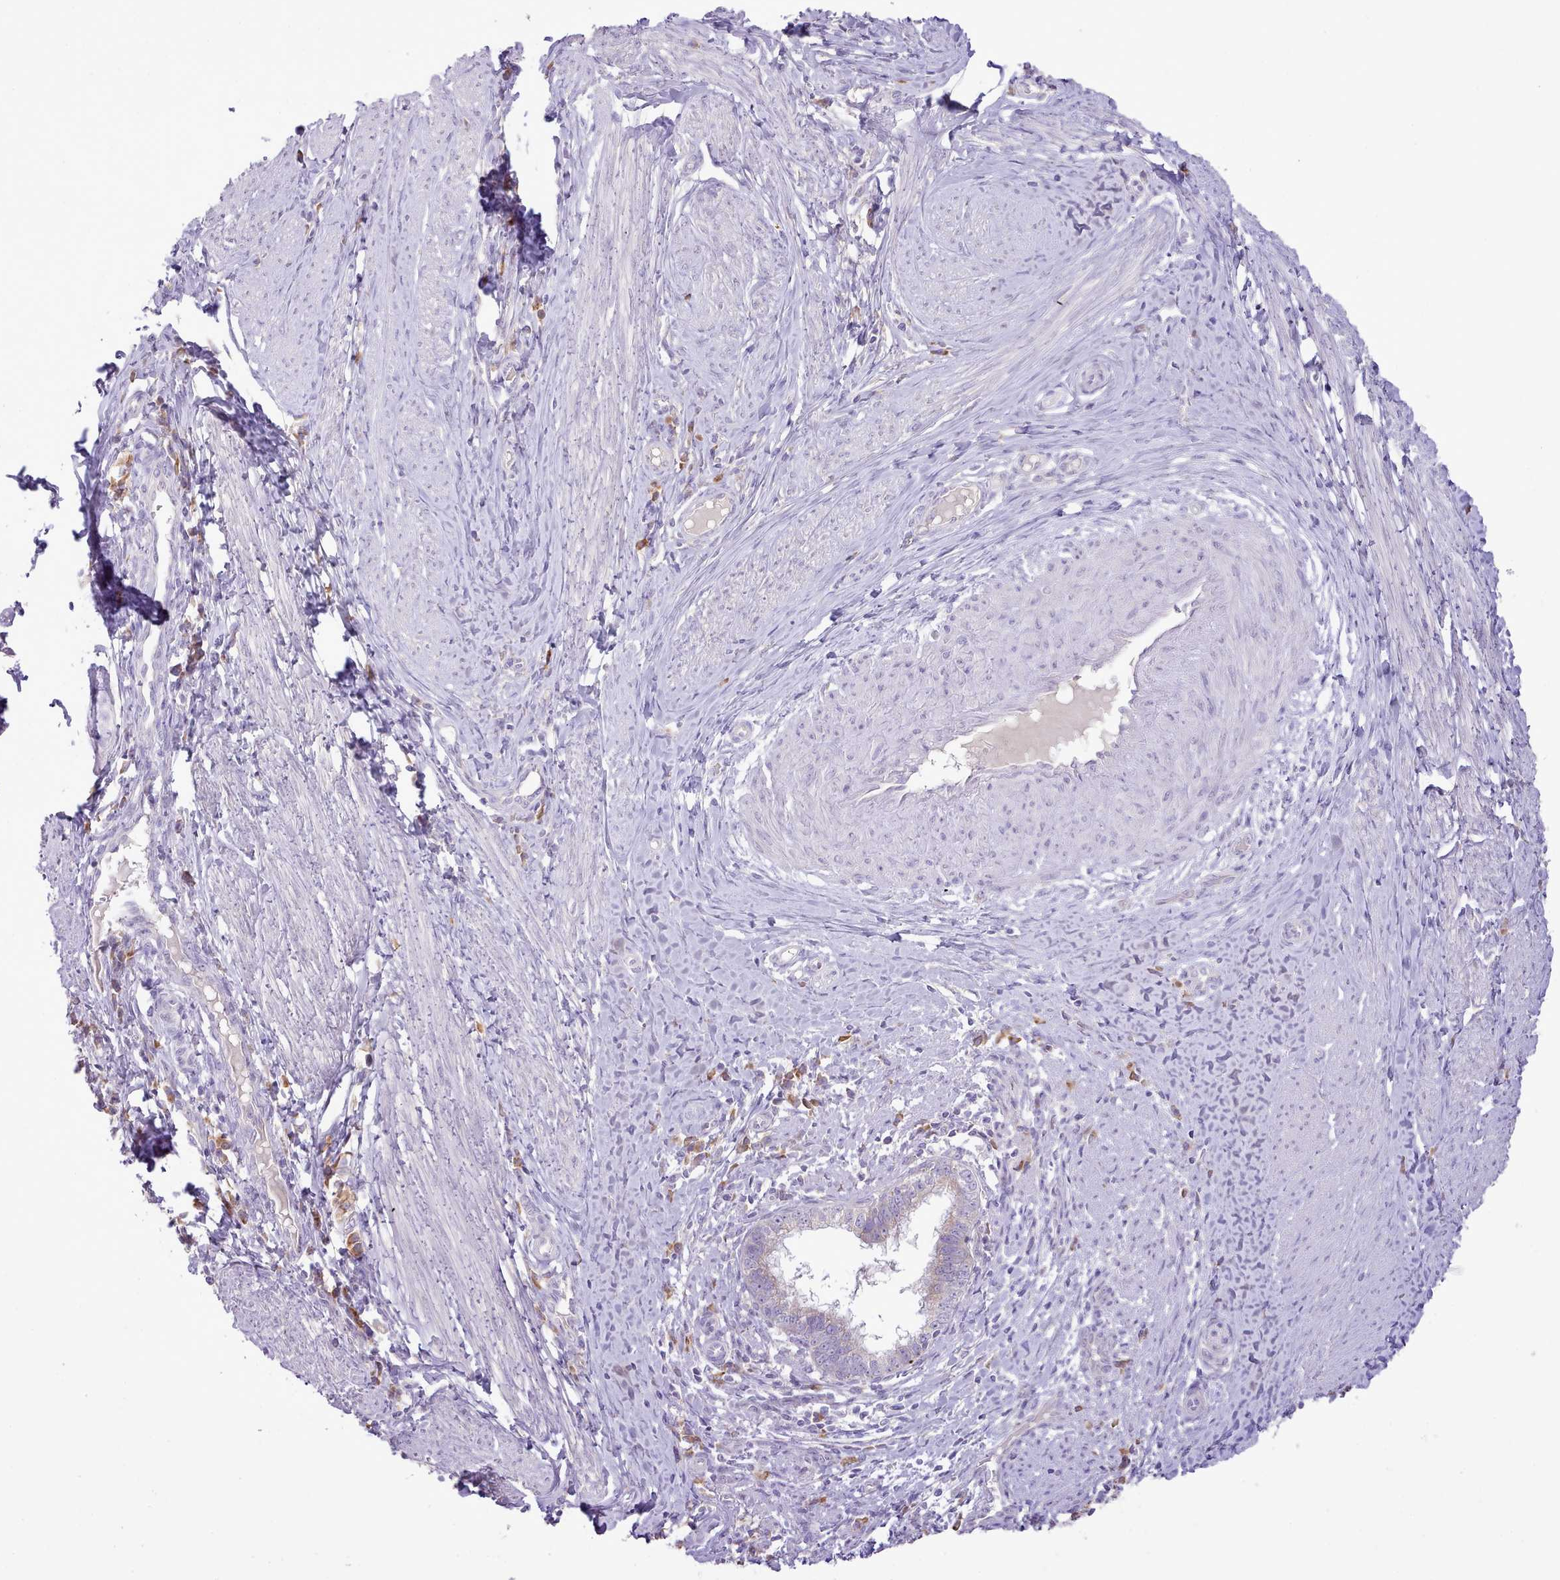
{"staining": {"intensity": "negative", "quantity": "none", "location": "none"}, "tissue": "cervical cancer", "cell_type": "Tumor cells", "image_type": "cancer", "snomed": [{"axis": "morphology", "description": "Adenocarcinoma, NOS"}, {"axis": "topography", "description": "Cervix"}], "caption": "Immunohistochemistry (IHC) micrograph of cervical cancer (adenocarcinoma) stained for a protein (brown), which reveals no expression in tumor cells. (DAB IHC, high magnification).", "gene": "CCL1", "patient": {"sex": "female", "age": 36}}